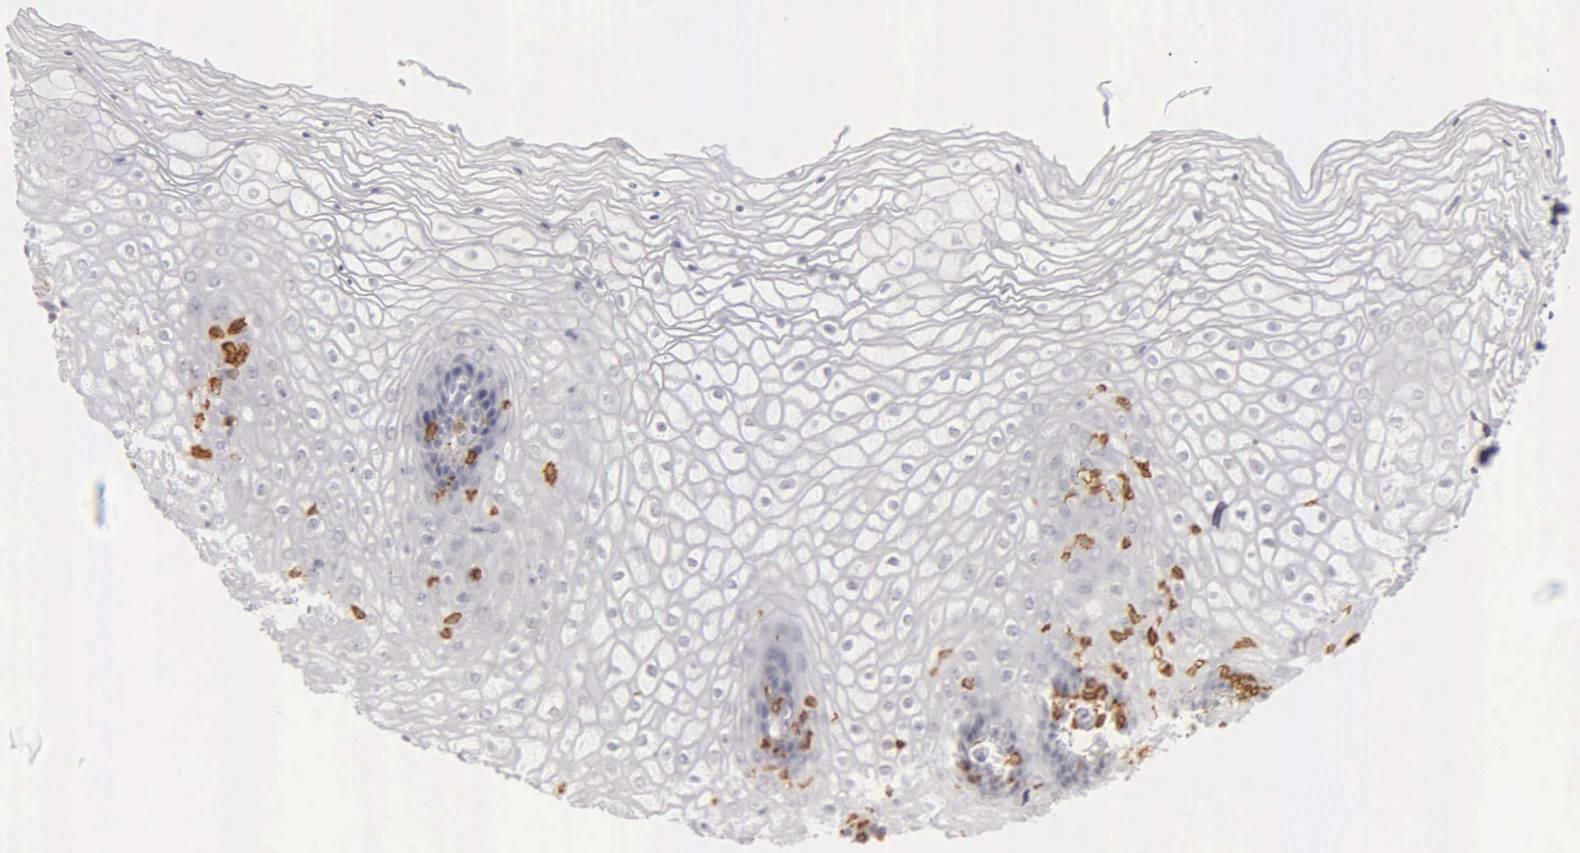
{"staining": {"intensity": "negative", "quantity": "none", "location": "none"}, "tissue": "vagina", "cell_type": "Squamous epithelial cells", "image_type": "normal", "snomed": [{"axis": "morphology", "description": "Normal tissue, NOS"}, {"axis": "topography", "description": "Vagina"}], "caption": "This is a photomicrograph of immunohistochemistry staining of benign vagina, which shows no positivity in squamous epithelial cells.", "gene": "CD3E", "patient": {"sex": "female", "age": 34}}